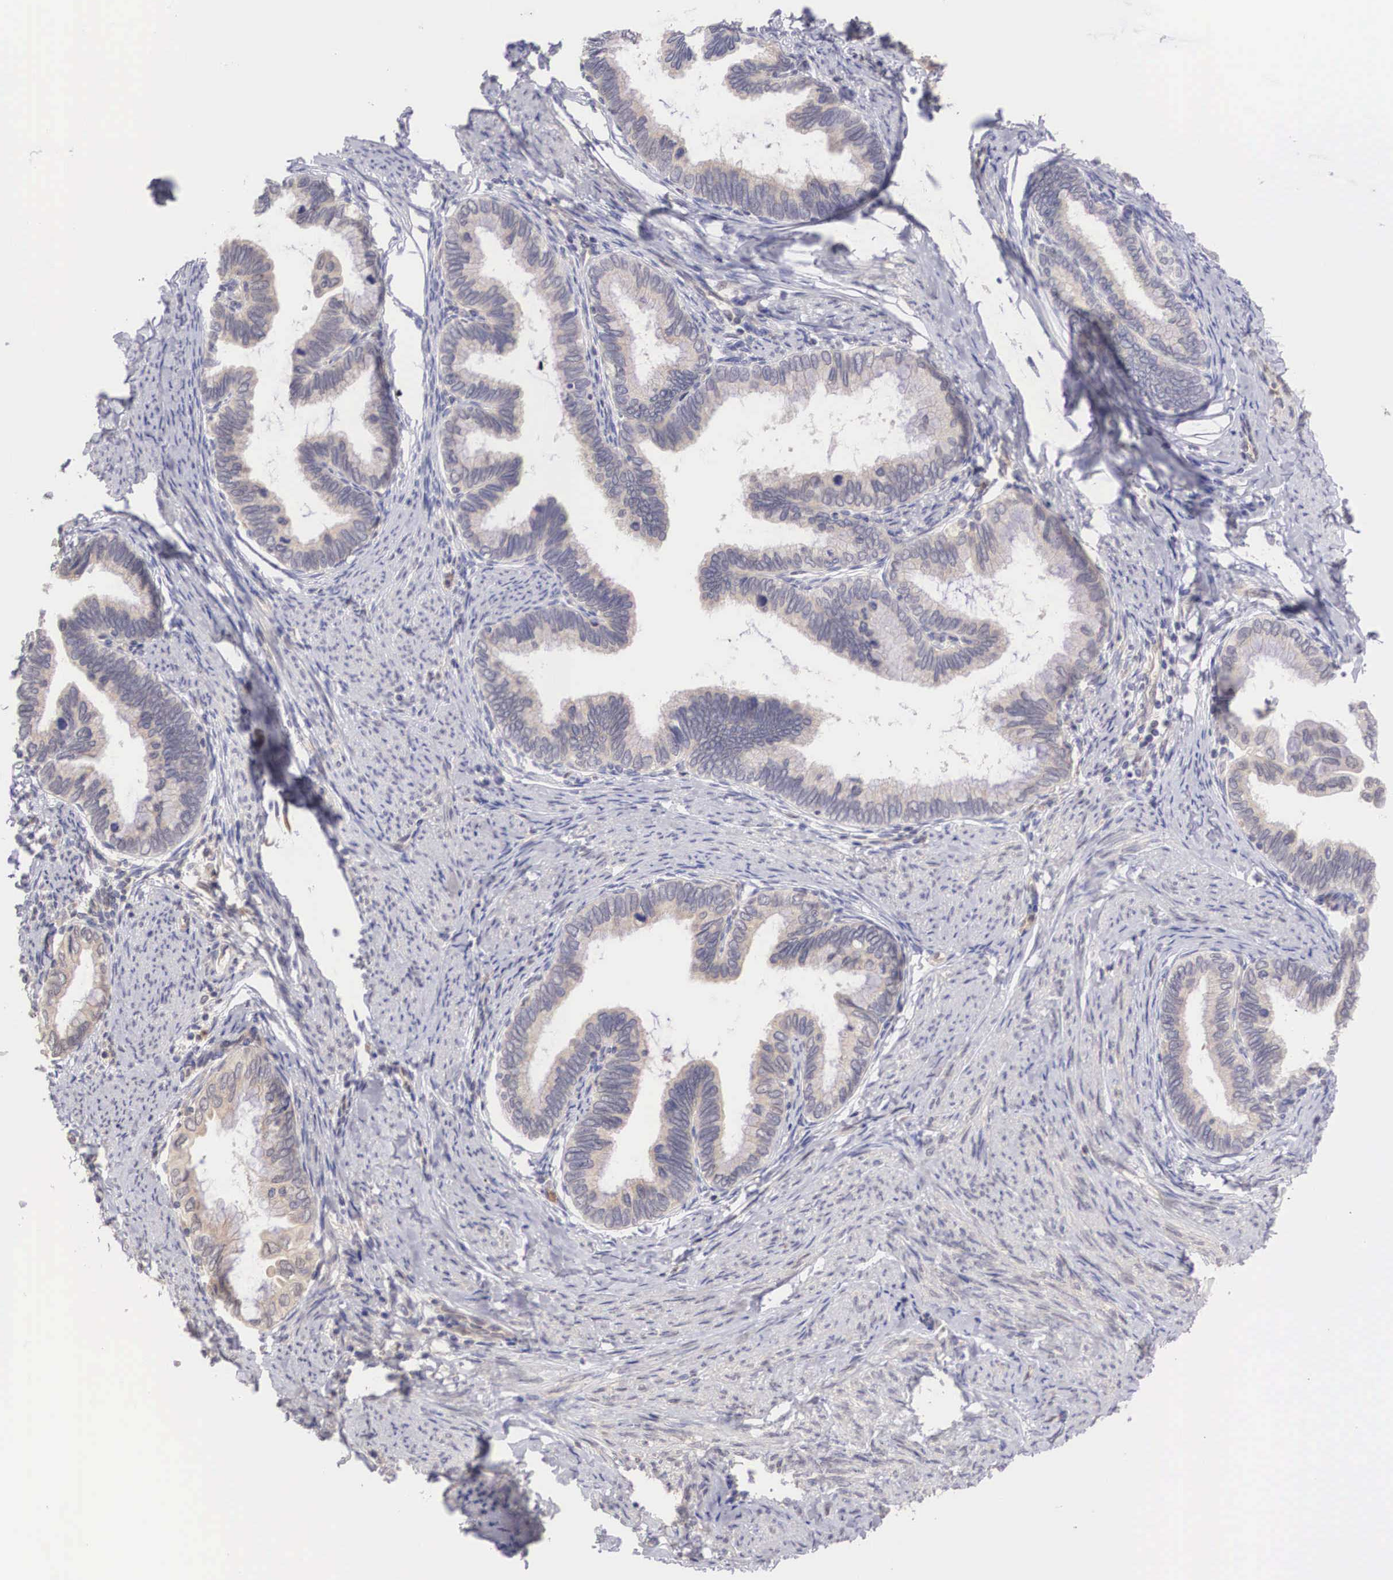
{"staining": {"intensity": "weak", "quantity": "25%-75%", "location": "cytoplasmic/membranous"}, "tissue": "cervical cancer", "cell_type": "Tumor cells", "image_type": "cancer", "snomed": [{"axis": "morphology", "description": "Adenocarcinoma, NOS"}, {"axis": "topography", "description": "Cervix"}], "caption": "Immunohistochemical staining of cervical cancer reveals weak cytoplasmic/membranous protein positivity in approximately 25%-75% of tumor cells.", "gene": "DNAJB7", "patient": {"sex": "female", "age": 49}}